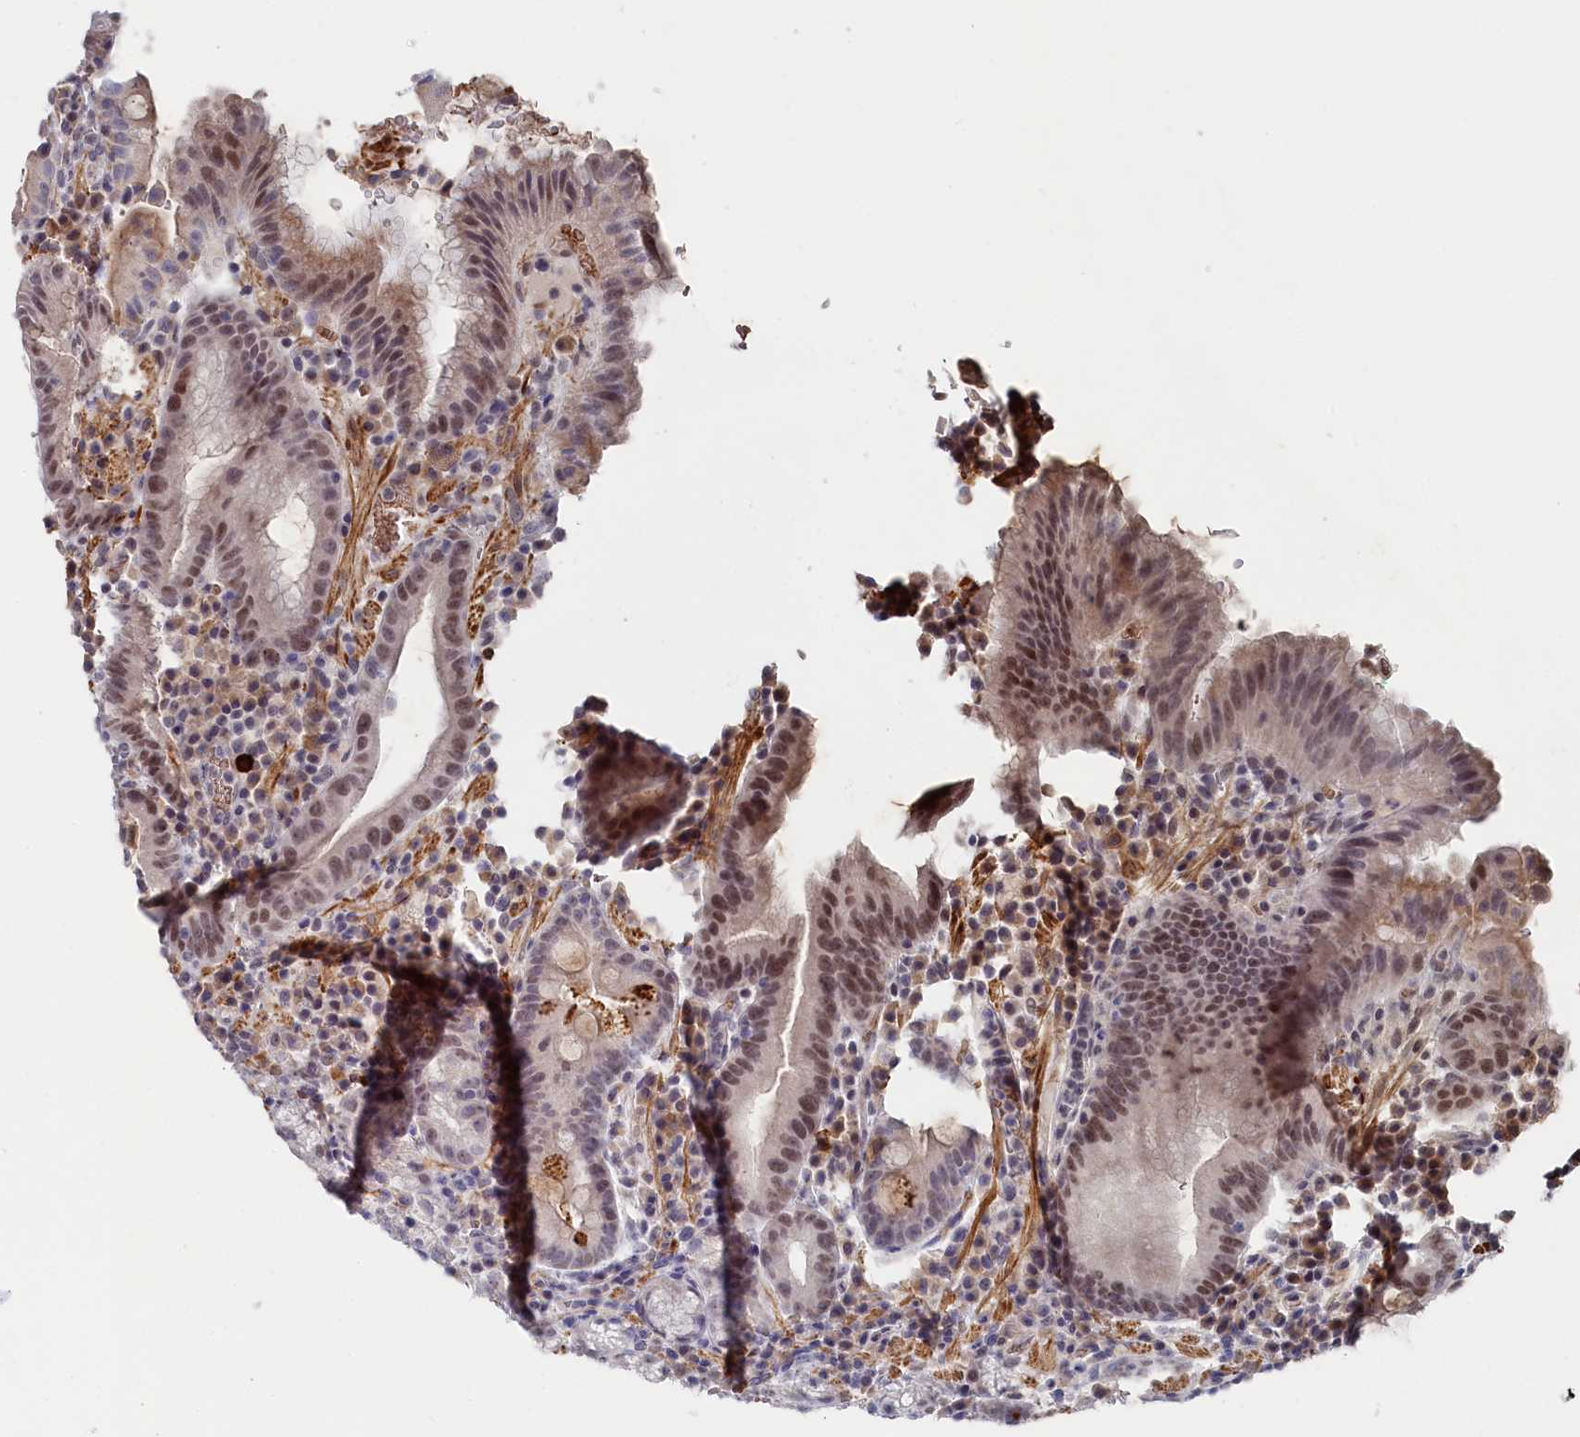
{"staining": {"intensity": "moderate", "quantity": "25%-75%", "location": "nuclear"}, "tissue": "stomach", "cell_type": "Glandular cells", "image_type": "normal", "snomed": [{"axis": "morphology", "description": "Normal tissue, NOS"}, {"axis": "morphology", "description": "Inflammation, NOS"}, {"axis": "topography", "description": "Stomach"}], "caption": "Normal stomach exhibits moderate nuclear staining in approximately 25%-75% of glandular cells.", "gene": "TIGD4", "patient": {"sex": "male", "age": 79}}